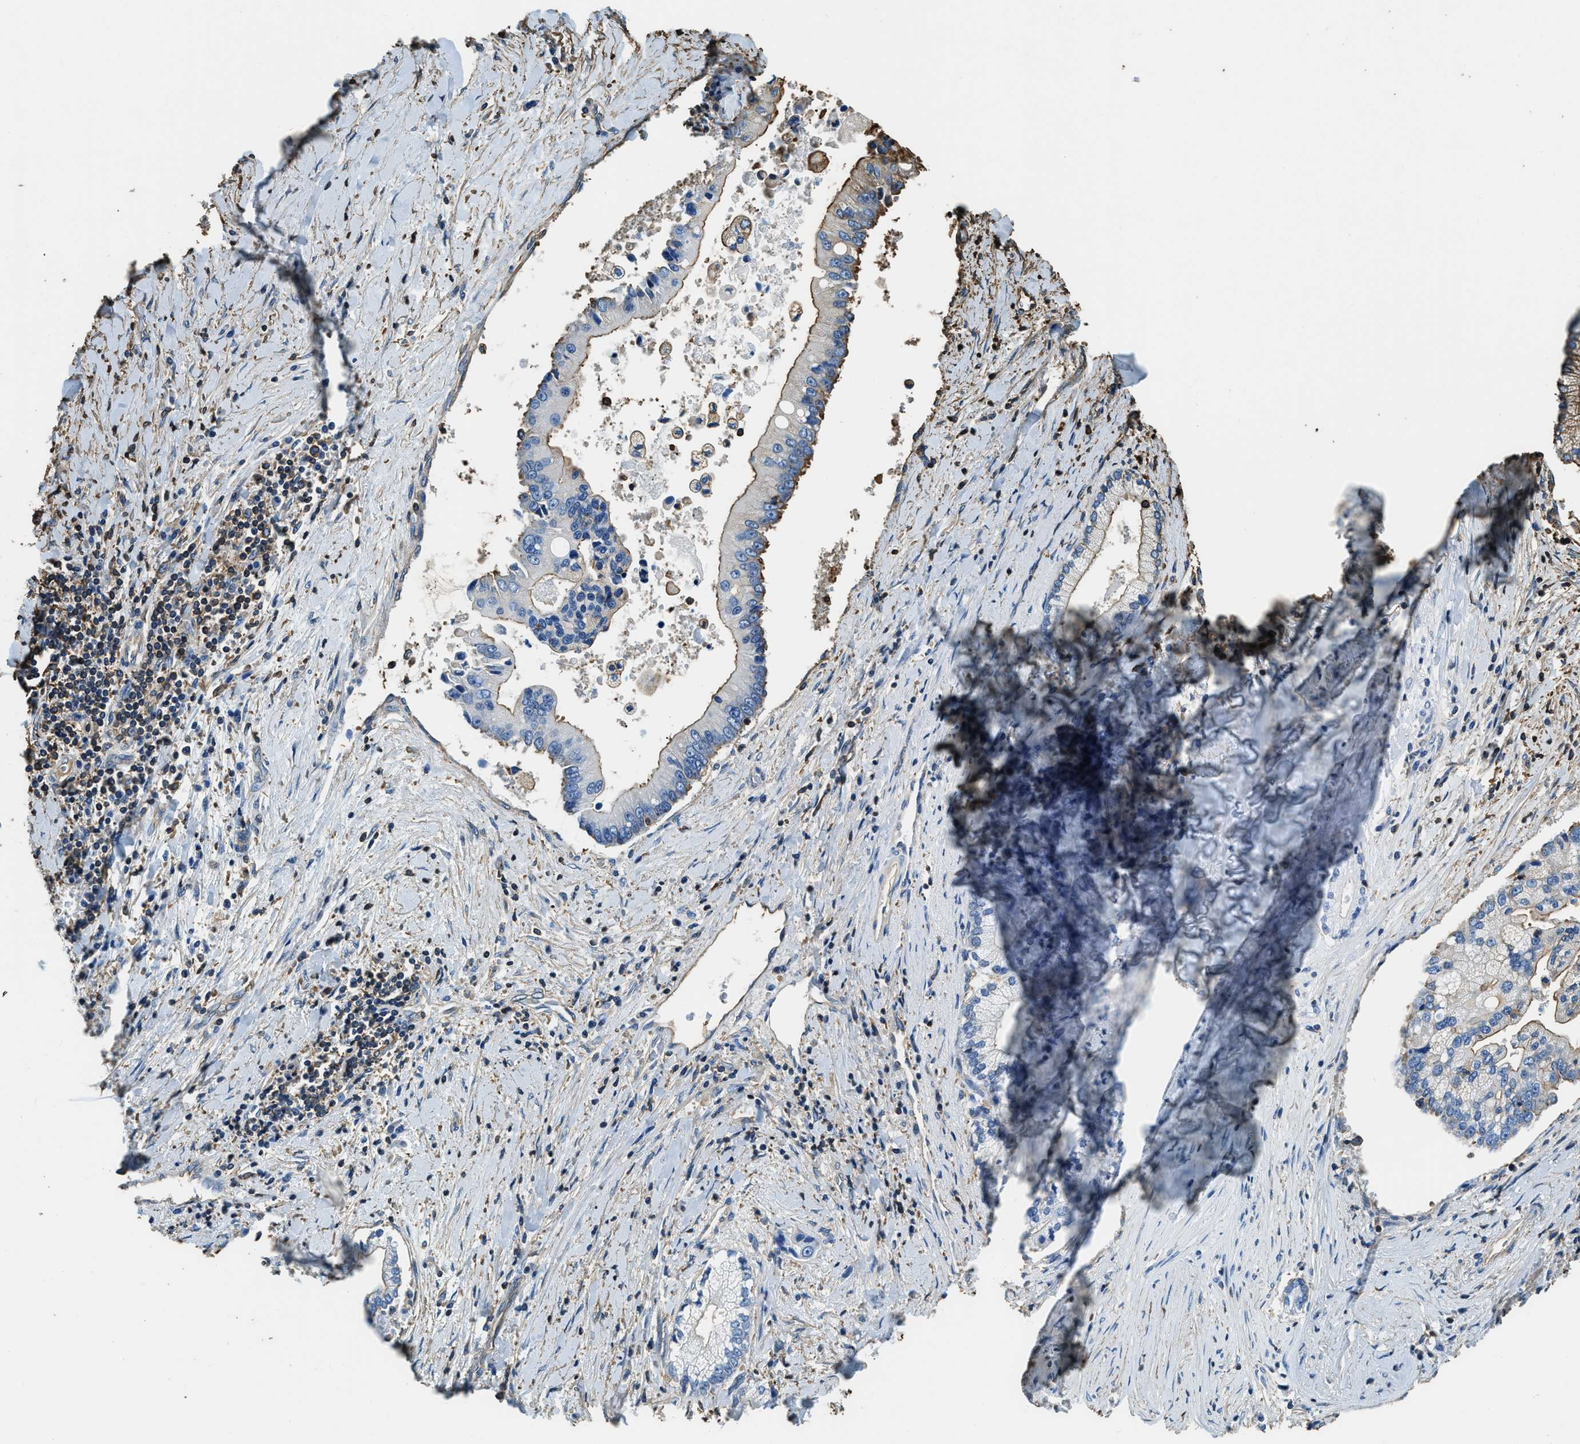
{"staining": {"intensity": "moderate", "quantity": "25%-75%", "location": "cytoplasmic/membranous"}, "tissue": "liver cancer", "cell_type": "Tumor cells", "image_type": "cancer", "snomed": [{"axis": "morphology", "description": "Cholangiocarcinoma"}, {"axis": "topography", "description": "Liver"}], "caption": "A brown stain shows moderate cytoplasmic/membranous staining of a protein in human liver cholangiocarcinoma tumor cells. (Brightfield microscopy of DAB IHC at high magnification).", "gene": "ACCS", "patient": {"sex": "male", "age": 50}}